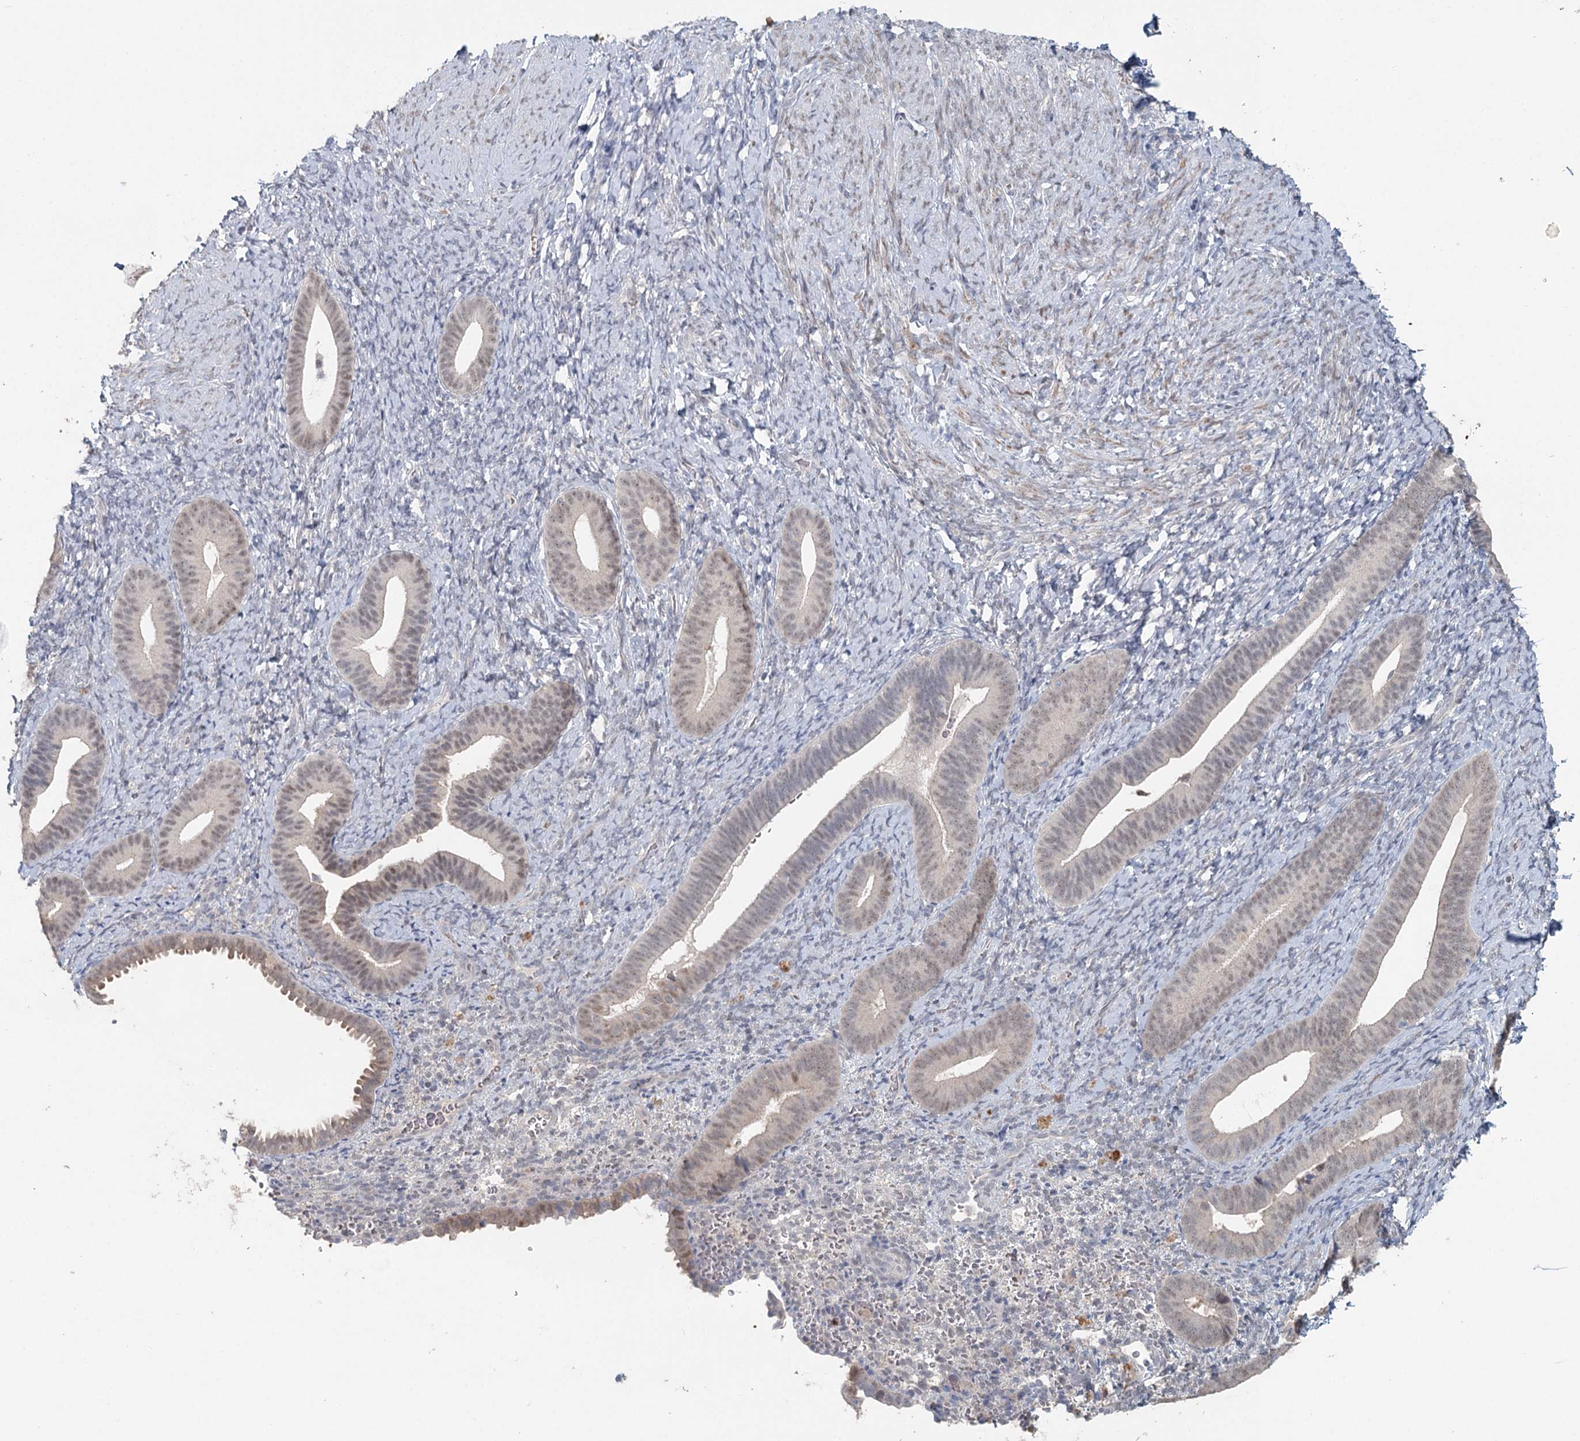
{"staining": {"intensity": "negative", "quantity": "none", "location": "none"}, "tissue": "endometrium", "cell_type": "Cells in endometrial stroma", "image_type": "normal", "snomed": [{"axis": "morphology", "description": "Normal tissue, NOS"}, {"axis": "topography", "description": "Endometrium"}], "caption": "IHC image of benign endometrium: endometrium stained with DAB (3,3'-diaminobenzidine) demonstrates no significant protein positivity in cells in endometrial stroma. Nuclei are stained in blue.", "gene": "ADK", "patient": {"sex": "female", "age": 65}}